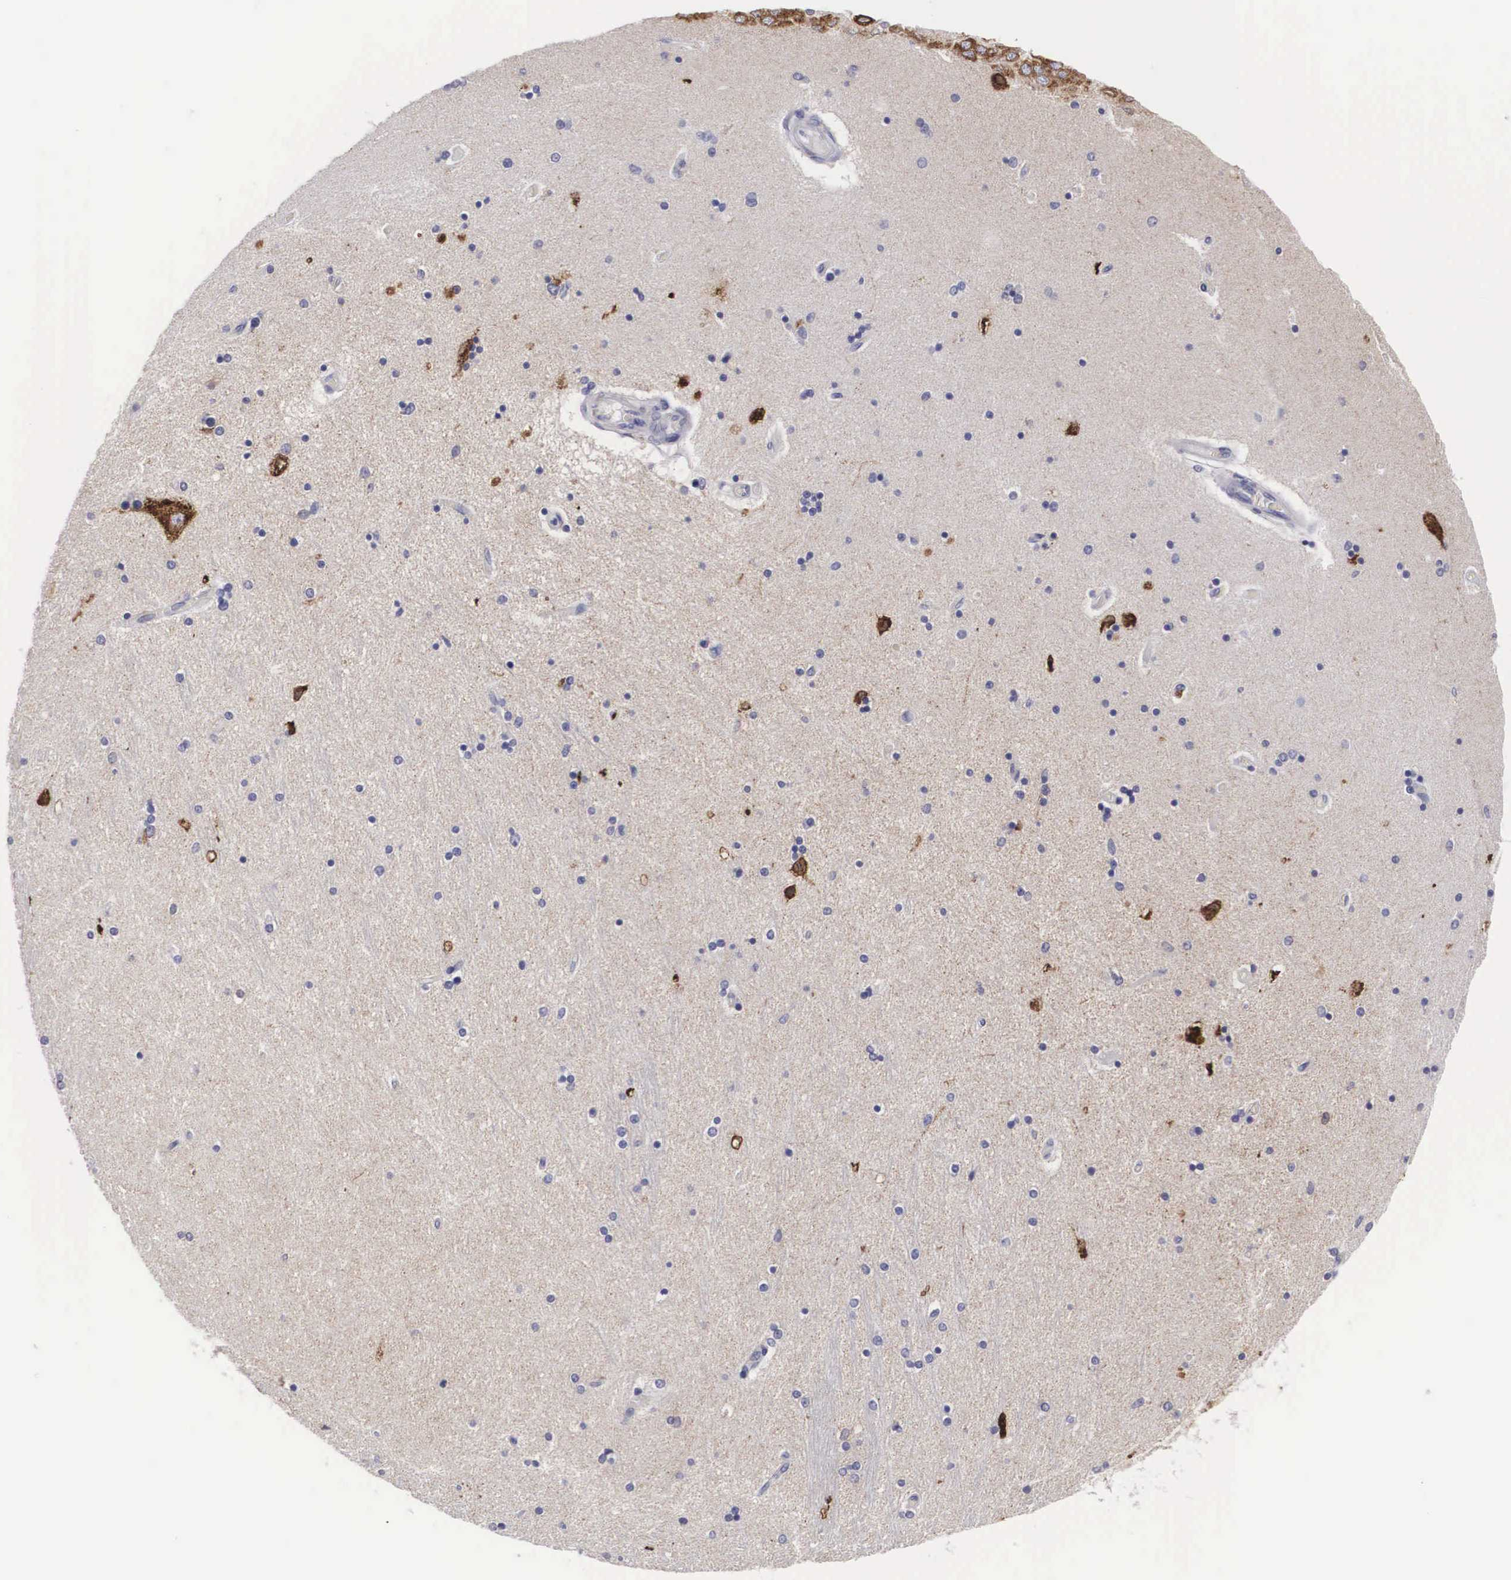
{"staining": {"intensity": "negative", "quantity": "none", "location": "none"}, "tissue": "hippocampus", "cell_type": "Glial cells", "image_type": "normal", "snomed": [{"axis": "morphology", "description": "Normal tissue, NOS"}, {"axis": "topography", "description": "Hippocampus"}], "caption": "IHC histopathology image of normal human hippocampus stained for a protein (brown), which demonstrates no staining in glial cells.", "gene": "ARMCX3", "patient": {"sex": "female", "age": 54}}